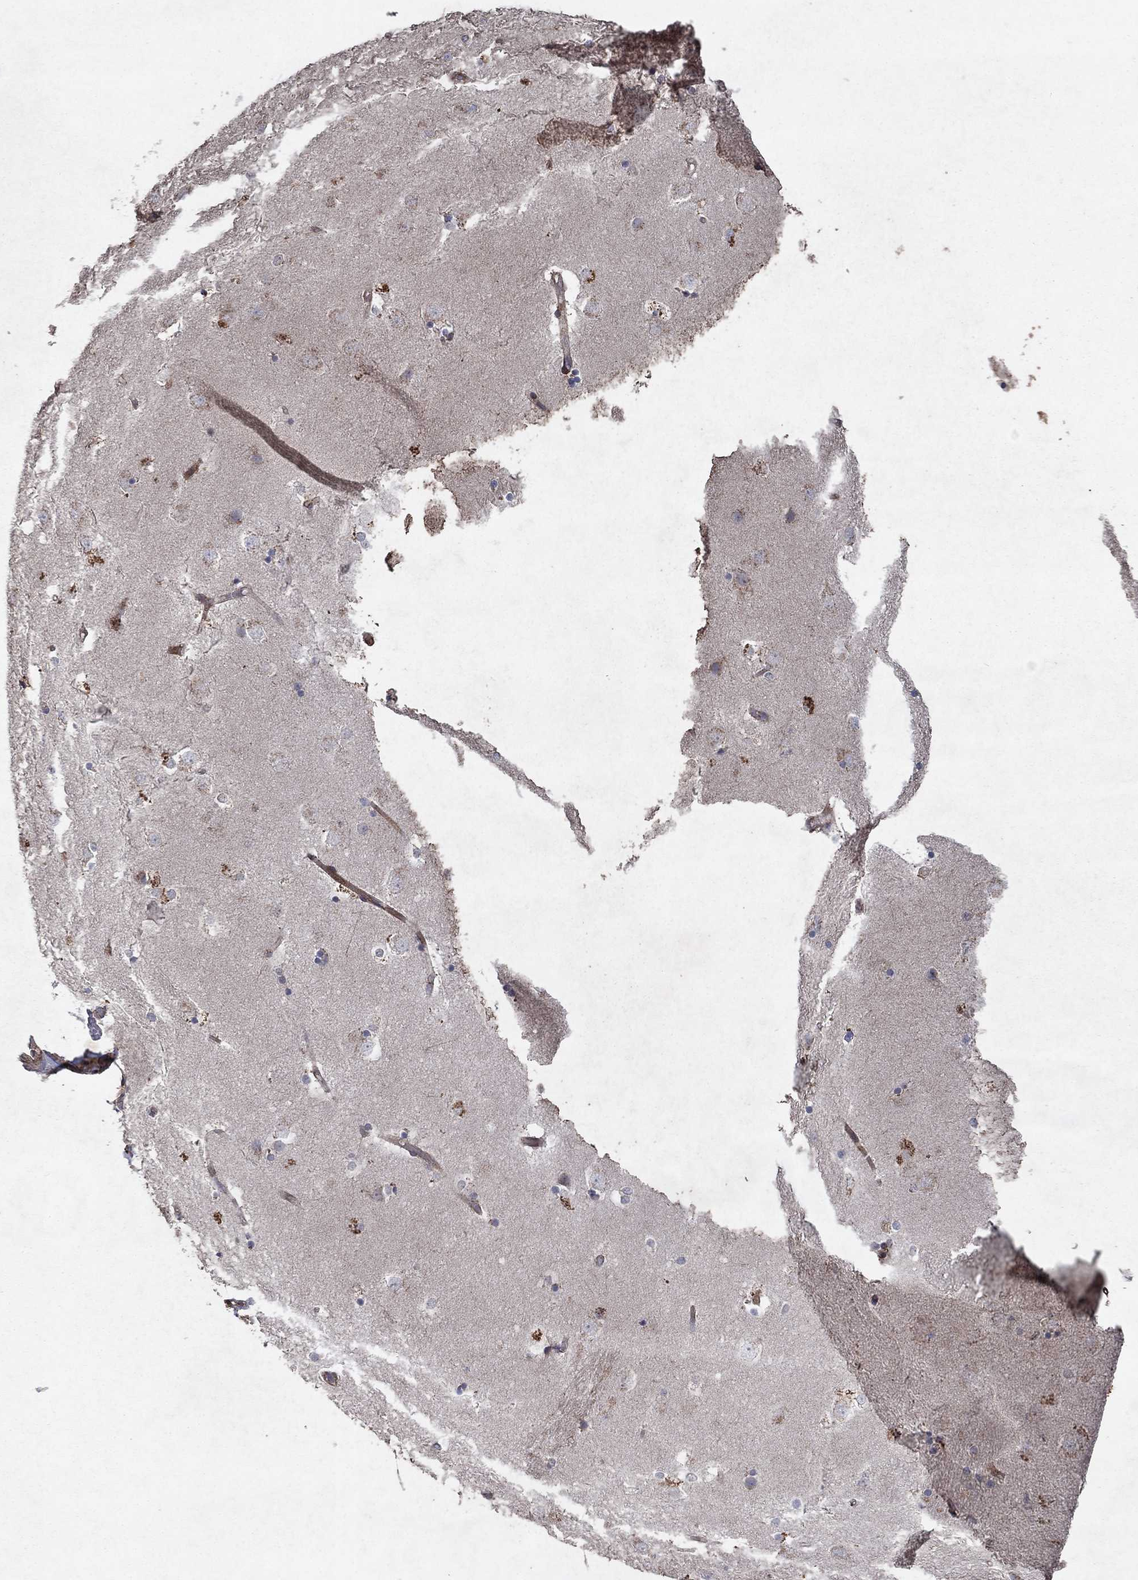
{"staining": {"intensity": "strong", "quantity": "<25%", "location": "cytoplasmic/membranous"}, "tissue": "caudate", "cell_type": "Glial cells", "image_type": "normal", "snomed": [{"axis": "morphology", "description": "Normal tissue, NOS"}, {"axis": "topography", "description": "Lateral ventricle wall"}], "caption": "A photomicrograph of human caudate stained for a protein exhibits strong cytoplasmic/membranous brown staining in glial cells. (Stains: DAB in brown, nuclei in blue, Microscopy: brightfield microscopy at high magnification).", "gene": "FRG1", "patient": {"sex": "male", "age": 51}}